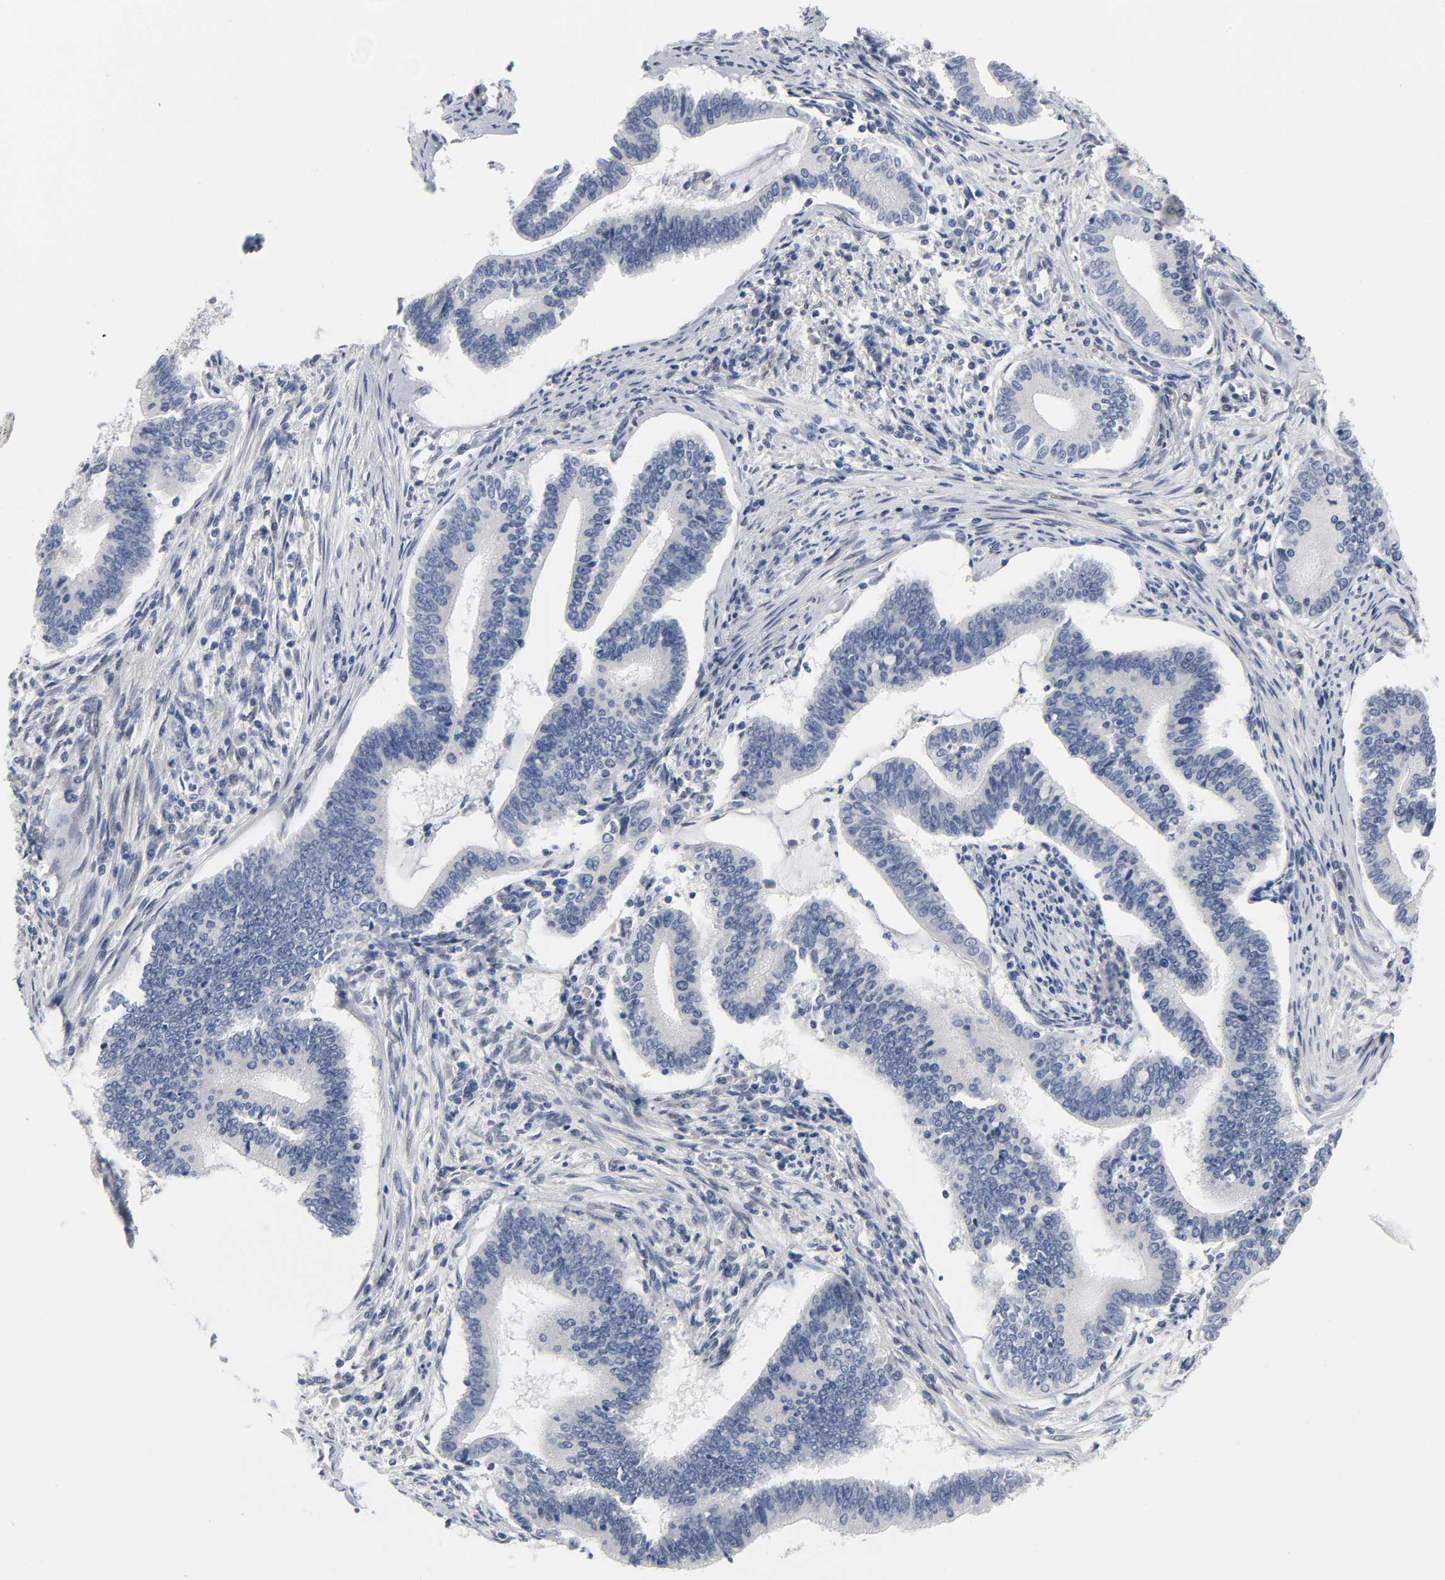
{"staining": {"intensity": "negative", "quantity": "none", "location": "none"}, "tissue": "cervical cancer", "cell_type": "Tumor cells", "image_type": "cancer", "snomed": [{"axis": "morphology", "description": "Adenocarcinoma, NOS"}, {"axis": "topography", "description": "Cervix"}], "caption": "High power microscopy photomicrograph of an immunohistochemistry photomicrograph of cervical adenocarcinoma, revealing no significant expression in tumor cells. Brightfield microscopy of immunohistochemistry (IHC) stained with DAB (brown) and hematoxylin (blue), captured at high magnification.", "gene": "SALL2", "patient": {"sex": "female", "age": 36}}